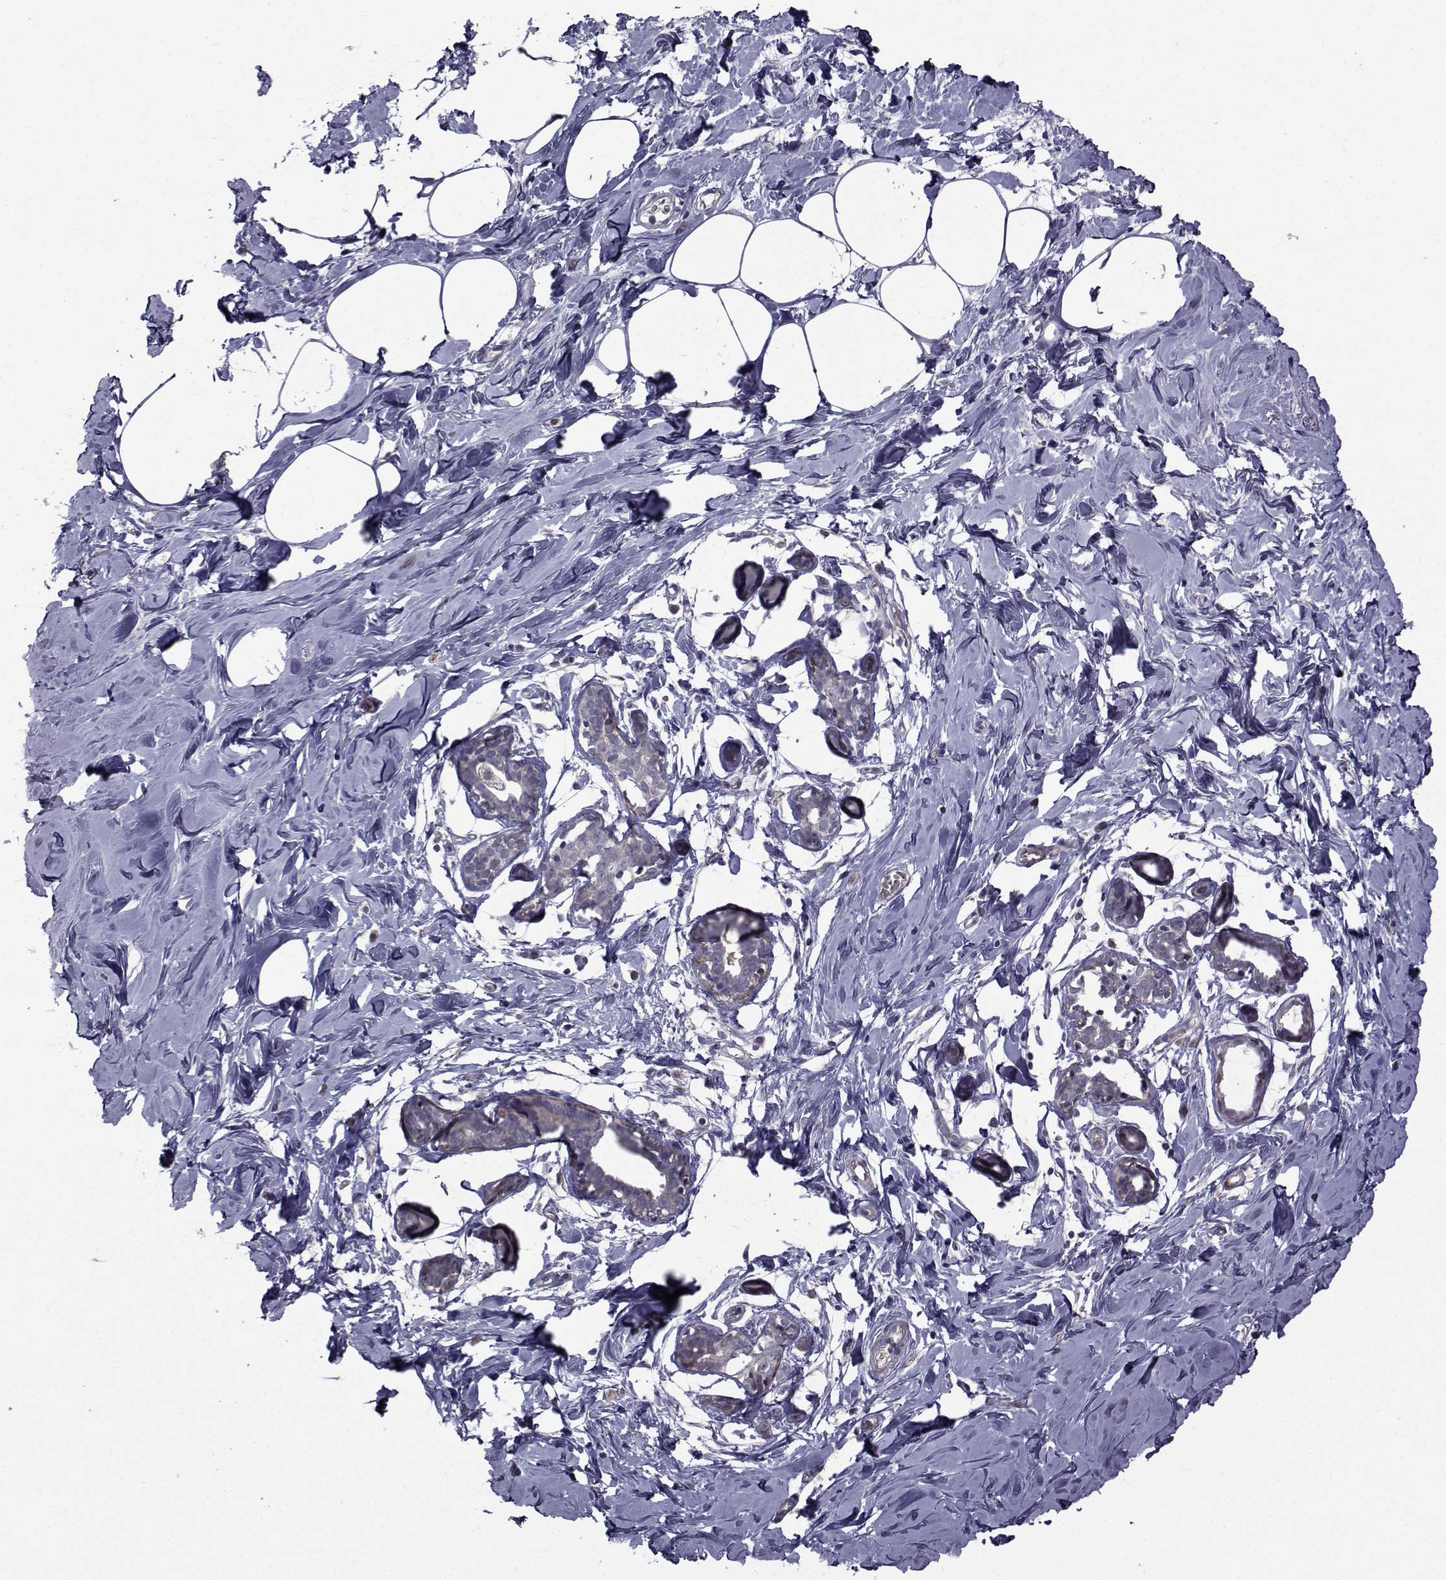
{"staining": {"intensity": "negative", "quantity": "none", "location": "none"}, "tissue": "breast", "cell_type": "Adipocytes", "image_type": "normal", "snomed": [{"axis": "morphology", "description": "Normal tissue, NOS"}, {"axis": "topography", "description": "Breast"}], "caption": "An immunohistochemistry (IHC) micrograph of normal breast is shown. There is no staining in adipocytes of breast. The staining is performed using DAB (3,3'-diaminobenzidine) brown chromogen with nuclei counter-stained in using hematoxylin.", "gene": "FDXR", "patient": {"sex": "female", "age": 27}}